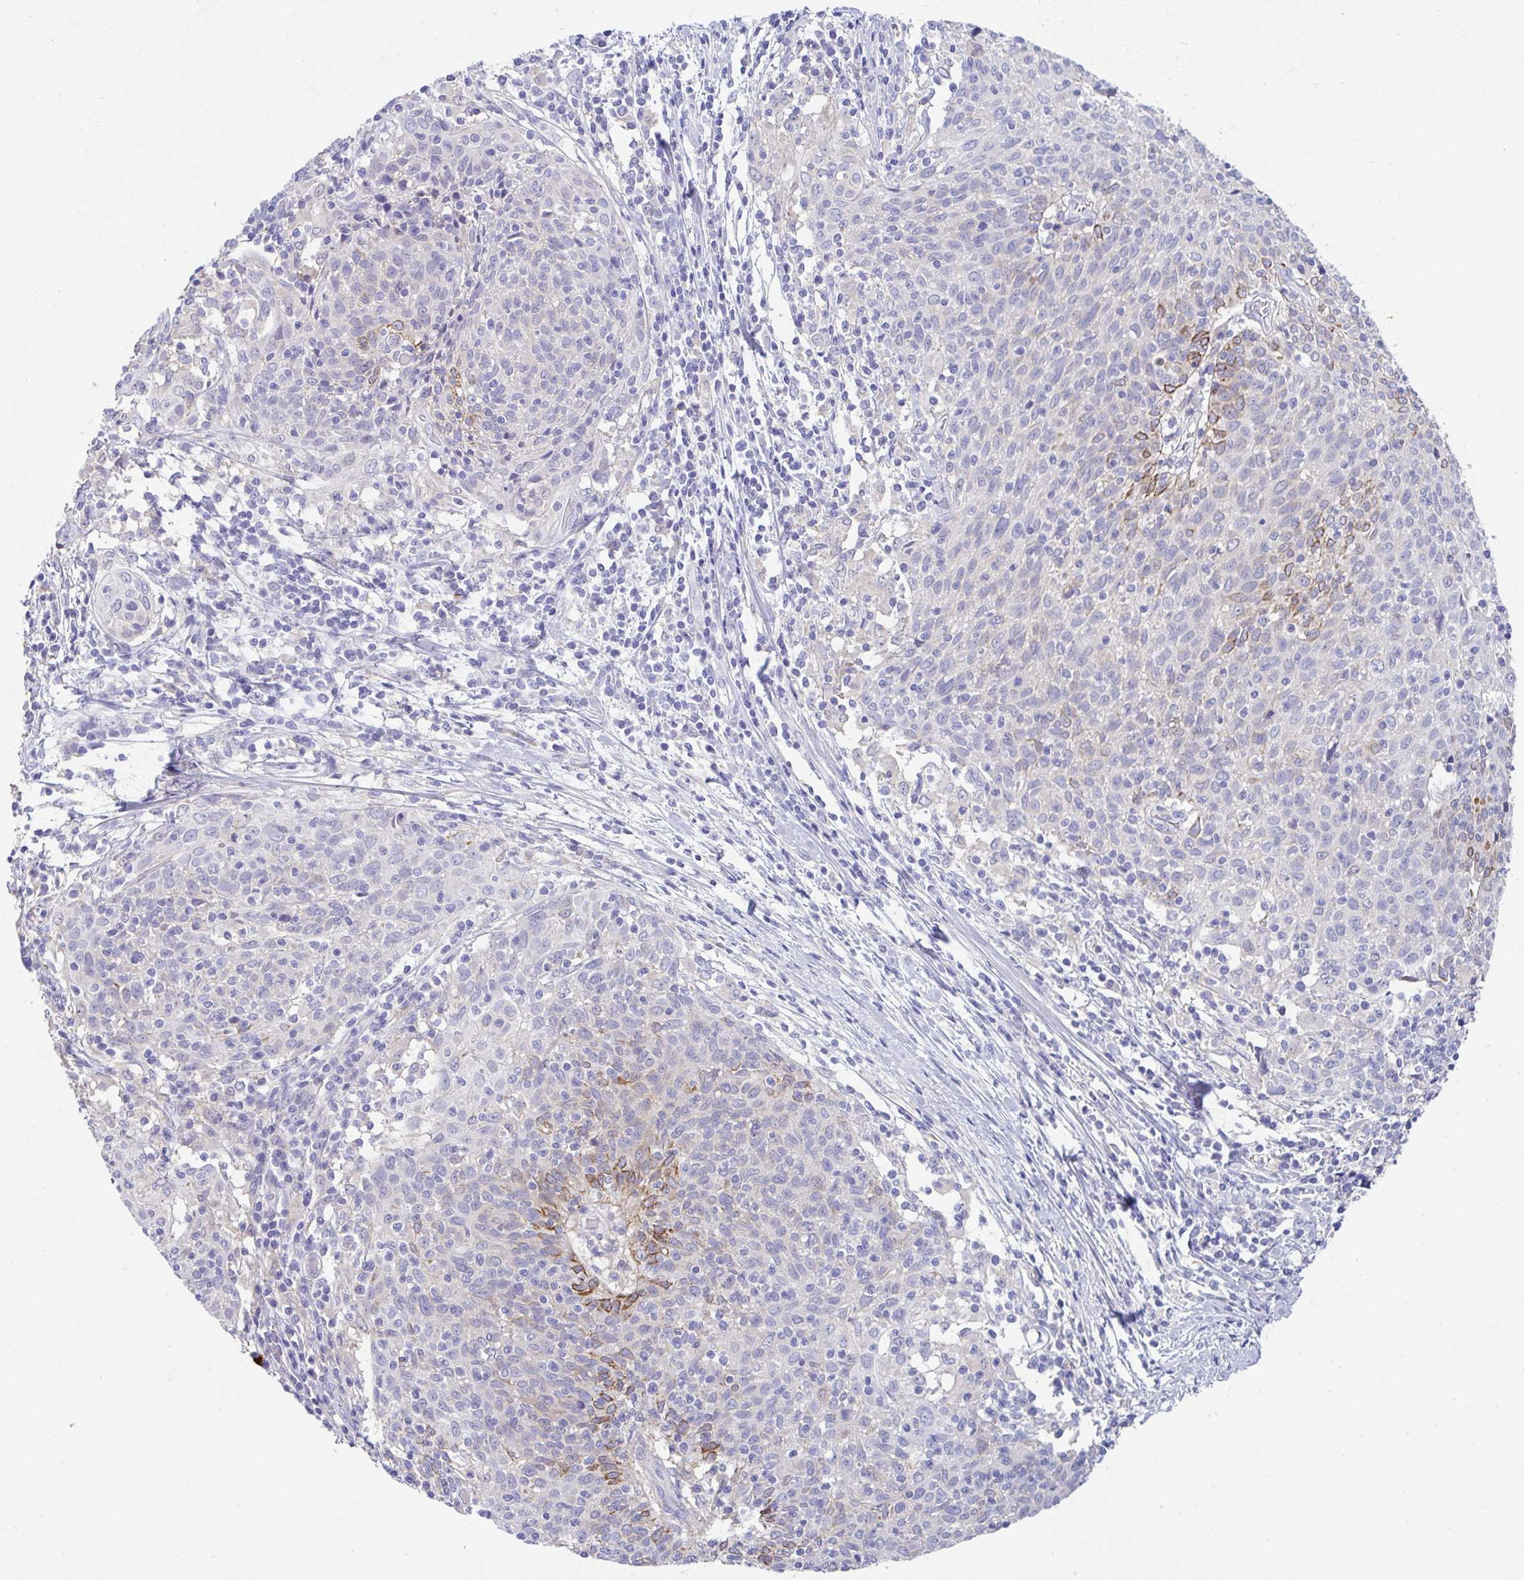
{"staining": {"intensity": "moderate", "quantity": "<25%", "location": "cytoplasmic/membranous"}, "tissue": "cervical cancer", "cell_type": "Tumor cells", "image_type": "cancer", "snomed": [{"axis": "morphology", "description": "Squamous cell carcinoma, NOS"}, {"axis": "topography", "description": "Cervix"}], "caption": "Immunohistochemical staining of cervical cancer (squamous cell carcinoma) displays low levels of moderate cytoplasmic/membranous protein staining in approximately <25% of tumor cells. (DAB IHC, brown staining for protein, blue staining for nuclei).", "gene": "ZNF33A", "patient": {"sex": "female", "age": 52}}